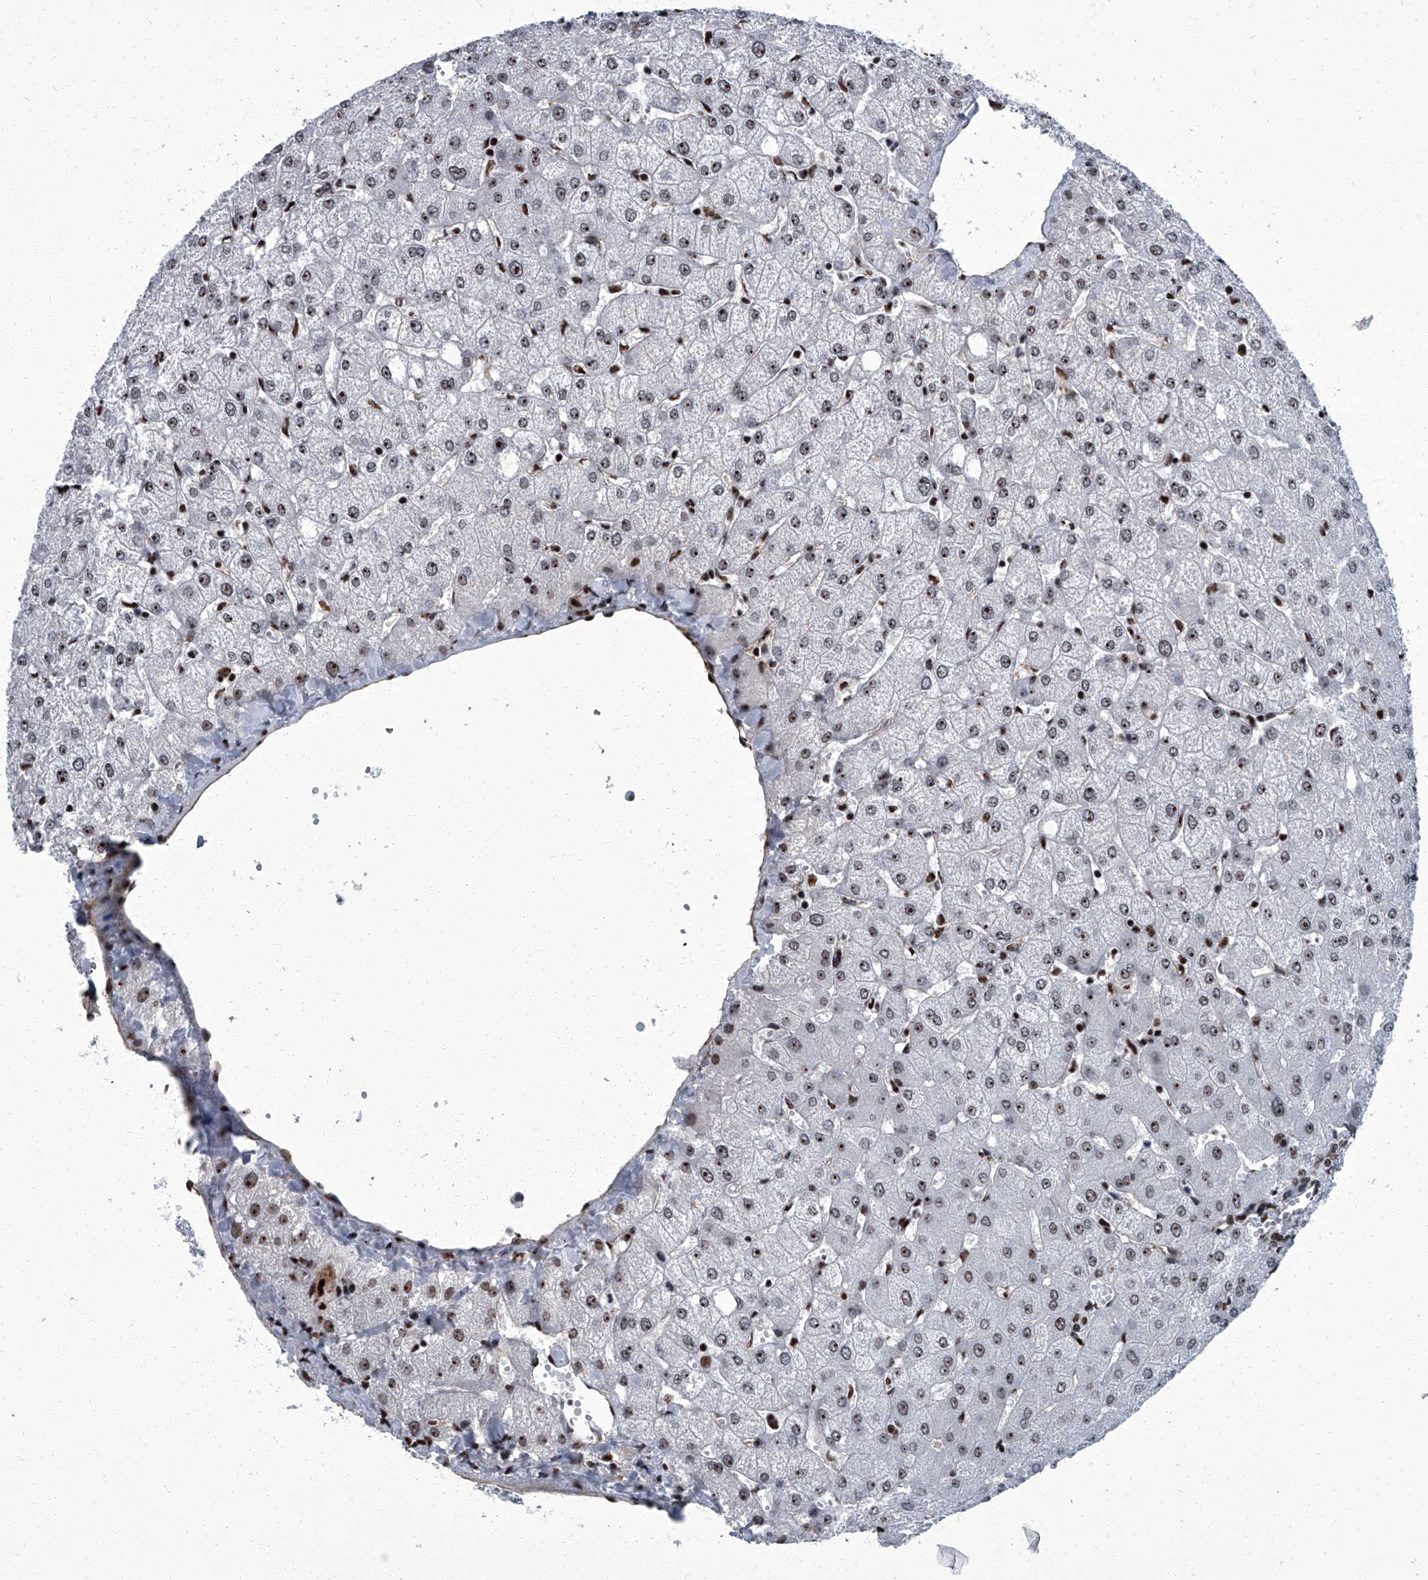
{"staining": {"intensity": "weak", "quantity": "<25%", "location": "nuclear"}, "tissue": "liver", "cell_type": "Cholangiocytes", "image_type": "normal", "snomed": [{"axis": "morphology", "description": "Normal tissue, NOS"}, {"axis": "topography", "description": "Liver"}], "caption": "A high-resolution micrograph shows immunohistochemistry staining of benign liver, which reveals no significant expression in cholangiocytes.", "gene": "ZNF518B", "patient": {"sex": "female", "age": 54}}